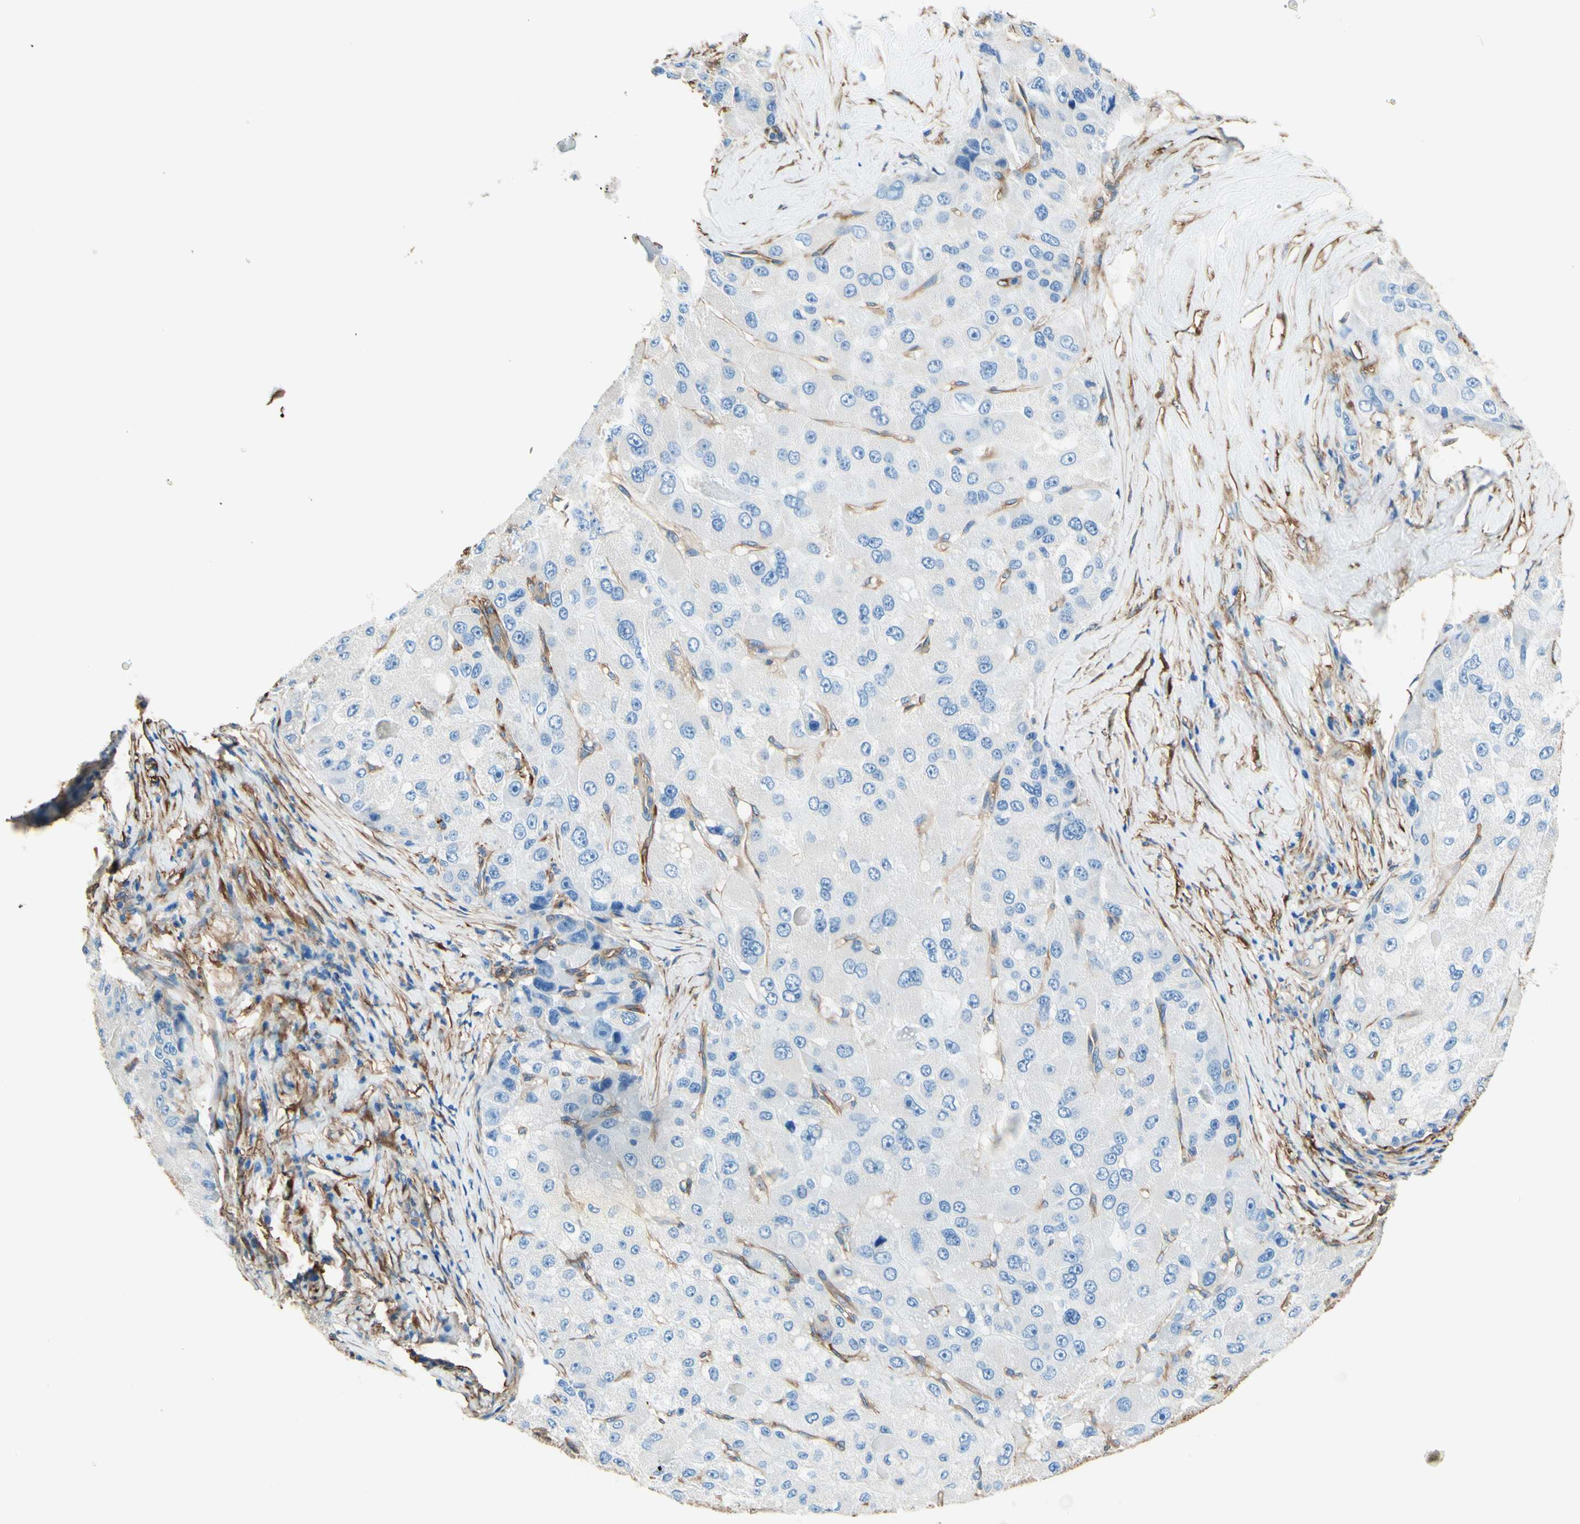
{"staining": {"intensity": "negative", "quantity": "none", "location": "none"}, "tissue": "liver cancer", "cell_type": "Tumor cells", "image_type": "cancer", "snomed": [{"axis": "morphology", "description": "Carcinoma, Hepatocellular, NOS"}, {"axis": "topography", "description": "Liver"}], "caption": "DAB (3,3'-diaminobenzidine) immunohistochemical staining of hepatocellular carcinoma (liver) demonstrates no significant staining in tumor cells. (DAB (3,3'-diaminobenzidine) immunohistochemistry (IHC), high magnification).", "gene": "DPYSL3", "patient": {"sex": "male", "age": 80}}